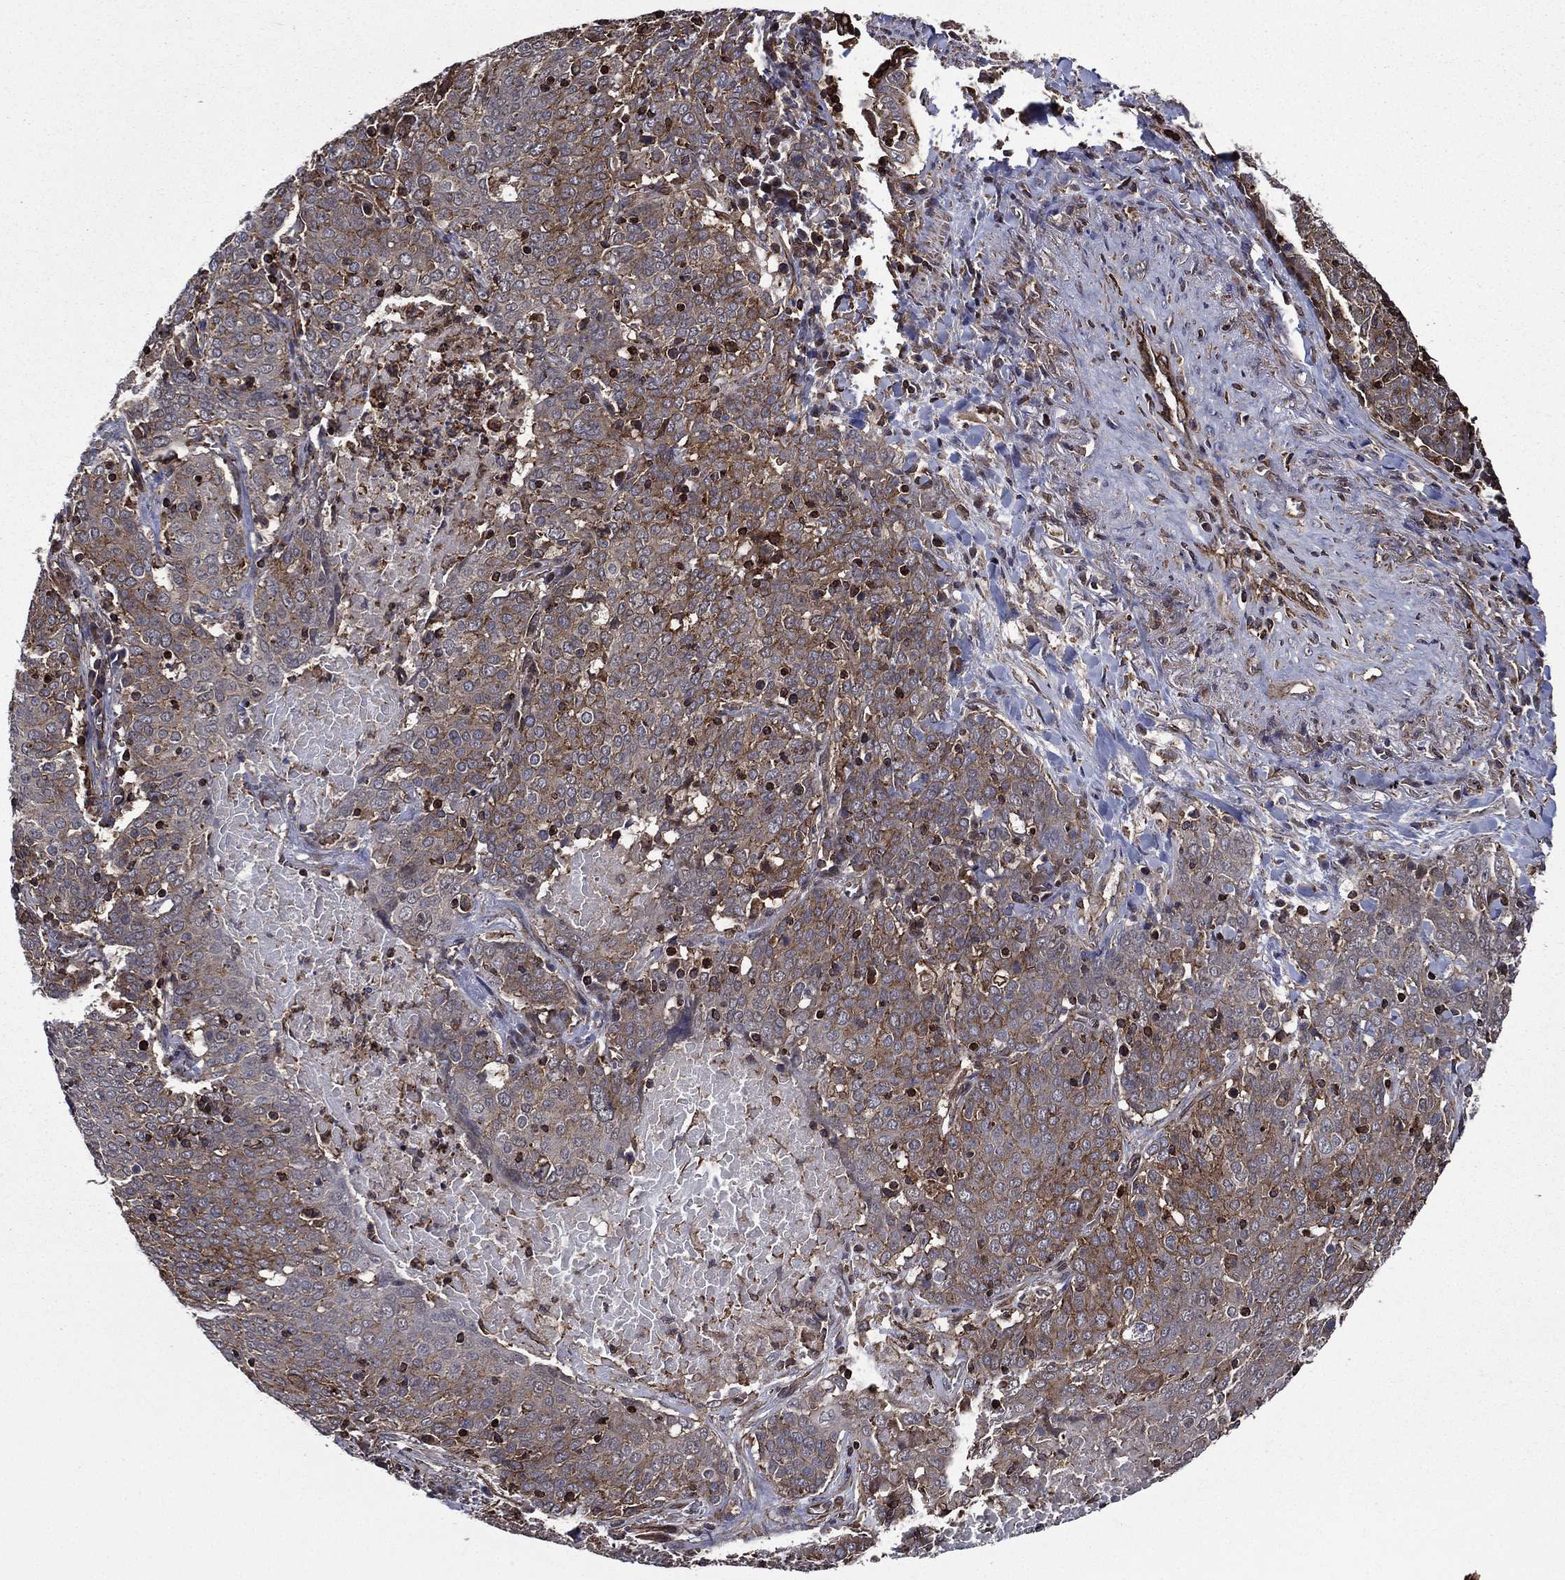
{"staining": {"intensity": "moderate", "quantity": "25%-75%", "location": "cytoplasmic/membranous"}, "tissue": "lung cancer", "cell_type": "Tumor cells", "image_type": "cancer", "snomed": [{"axis": "morphology", "description": "Squamous cell carcinoma, NOS"}, {"axis": "topography", "description": "Lung"}], "caption": "Lung cancer (squamous cell carcinoma) was stained to show a protein in brown. There is medium levels of moderate cytoplasmic/membranous expression in approximately 25%-75% of tumor cells. (DAB (3,3'-diaminobenzidine) IHC, brown staining for protein, blue staining for nuclei).", "gene": "PLPP3", "patient": {"sex": "male", "age": 82}}